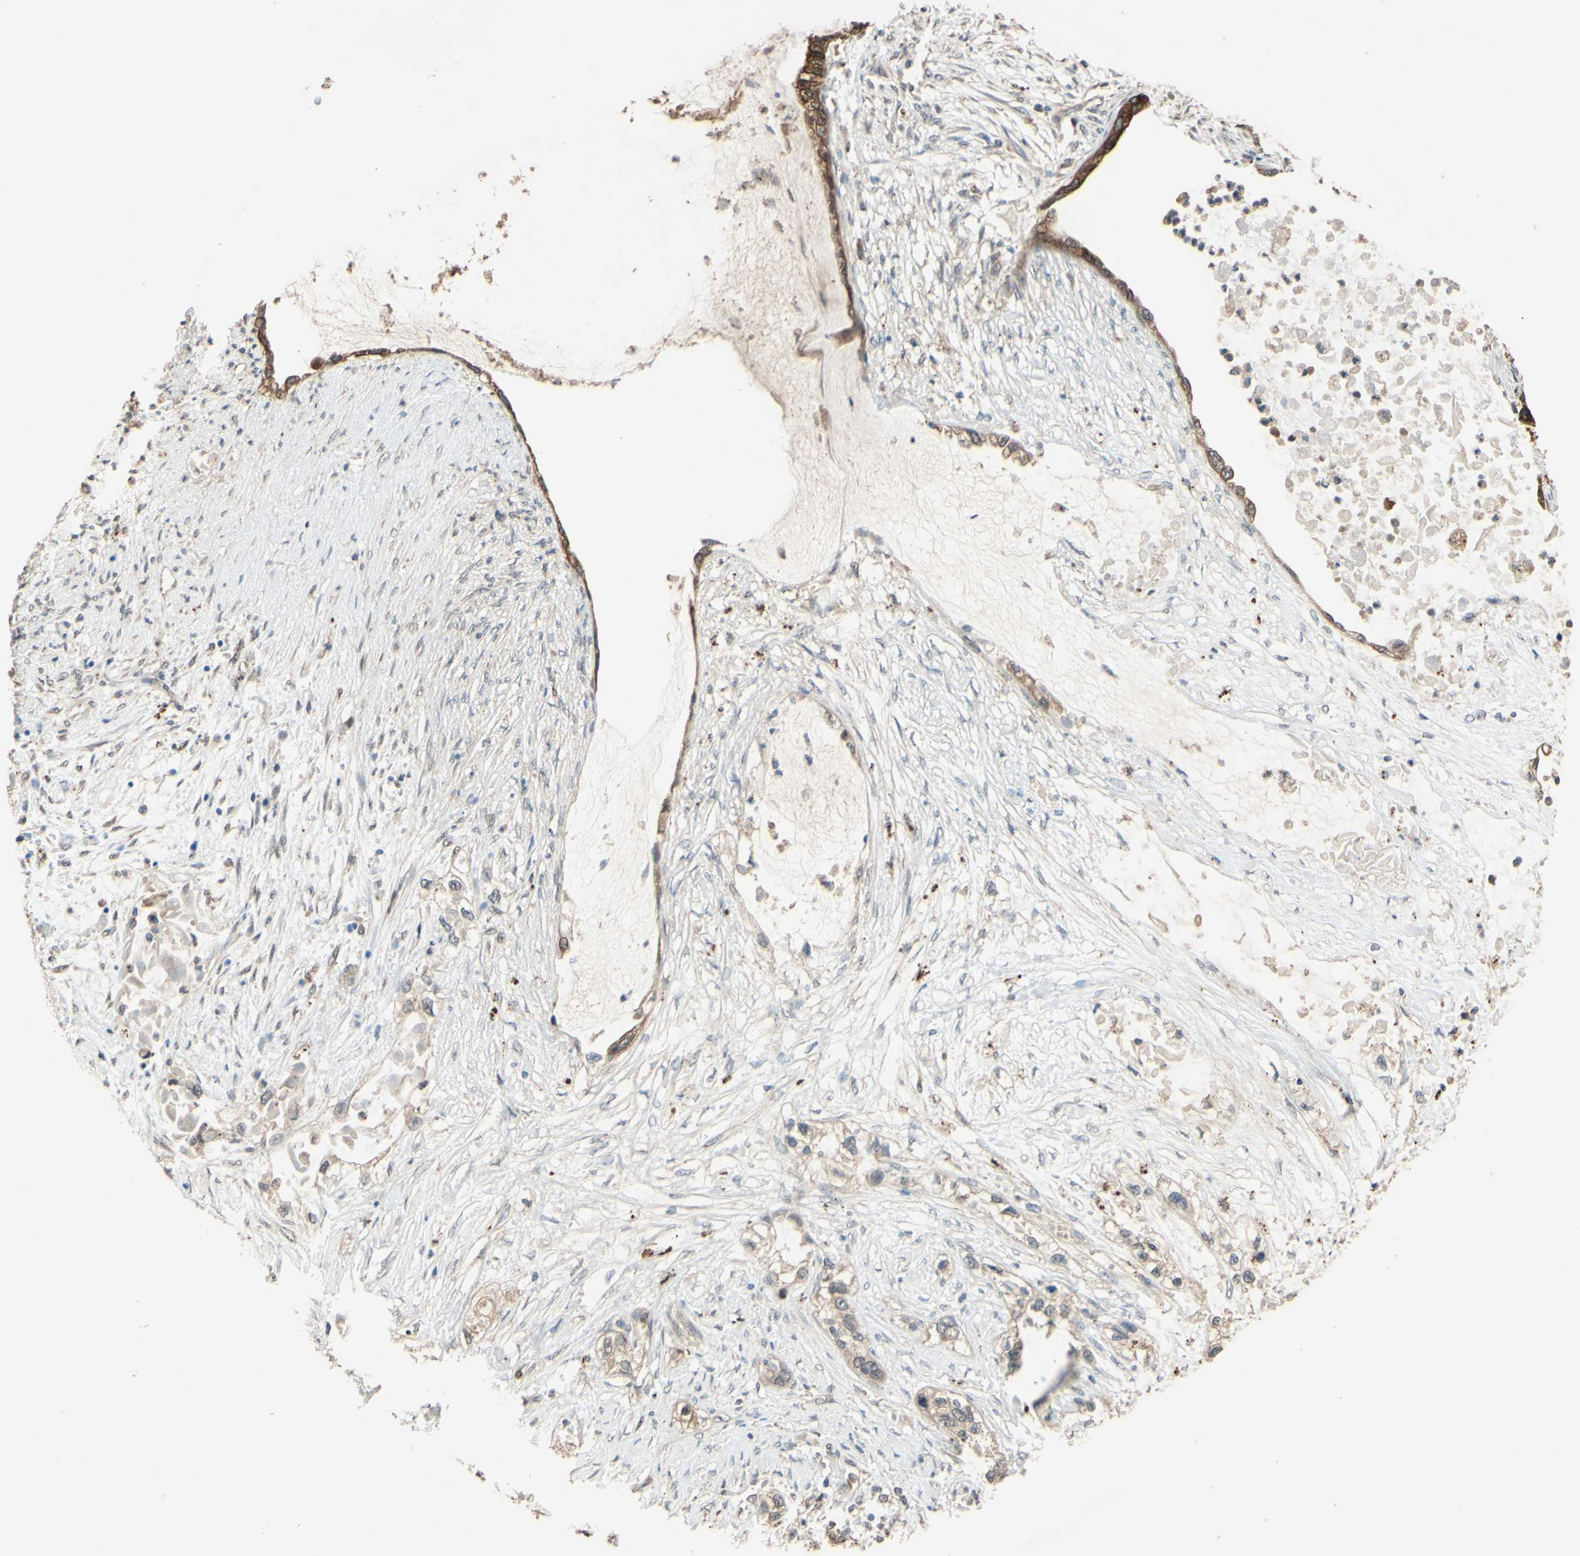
{"staining": {"intensity": "weak", "quantity": ">75%", "location": "cytoplasmic/membranous"}, "tissue": "pancreatic cancer", "cell_type": "Tumor cells", "image_type": "cancer", "snomed": [{"axis": "morphology", "description": "Adenocarcinoma, NOS"}, {"axis": "topography", "description": "Pancreas"}], "caption": "The histopathology image reveals a brown stain indicating the presence of a protein in the cytoplasmic/membranous of tumor cells in pancreatic cancer.", "gene": "SMIM19", "patient": {"sex": "female", "age": 70}}